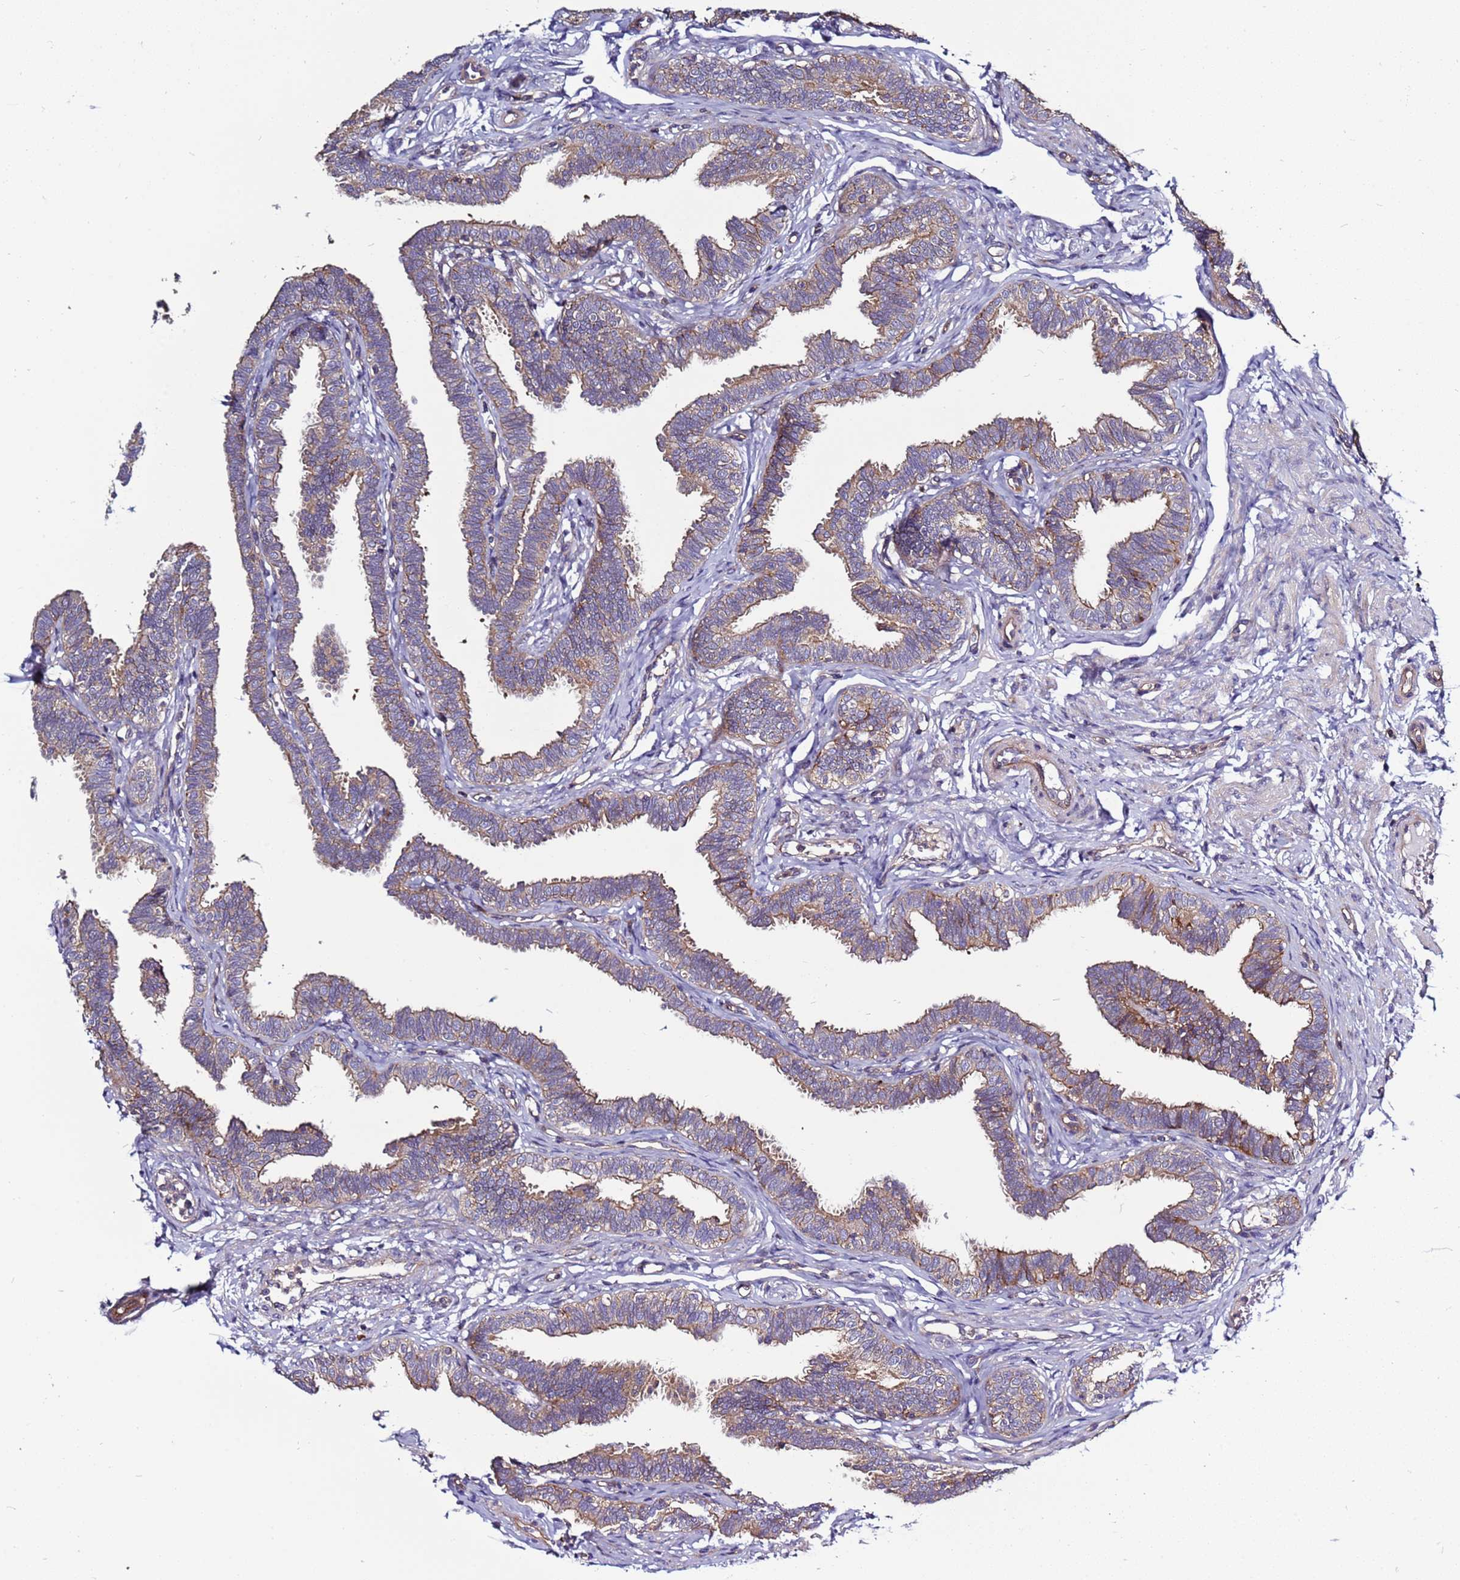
{"staining": {"intensity": "moderate", "quantity": ">75%", "location": "cytoplasmic/membranous"}, "tissue": "fallopian tube", "cell_type": "Glandular cells", "image_type": "normal", "snomed": [{"axis": "morphology", "description": "Normal tissue, NOS"}, {"axis": "topography", "description": "Fallopian tube"}, {"axis": "topography", "description": "Ovary"}], "caption": "Immunohistochemistry of benign fallopian tube reveals medium levels of moderate cytoplasmic/membranous positivity in approximately >75% of glandular cells.", "gene": "EFCAB8", "patient": {"sex": "female", "age": 23}}